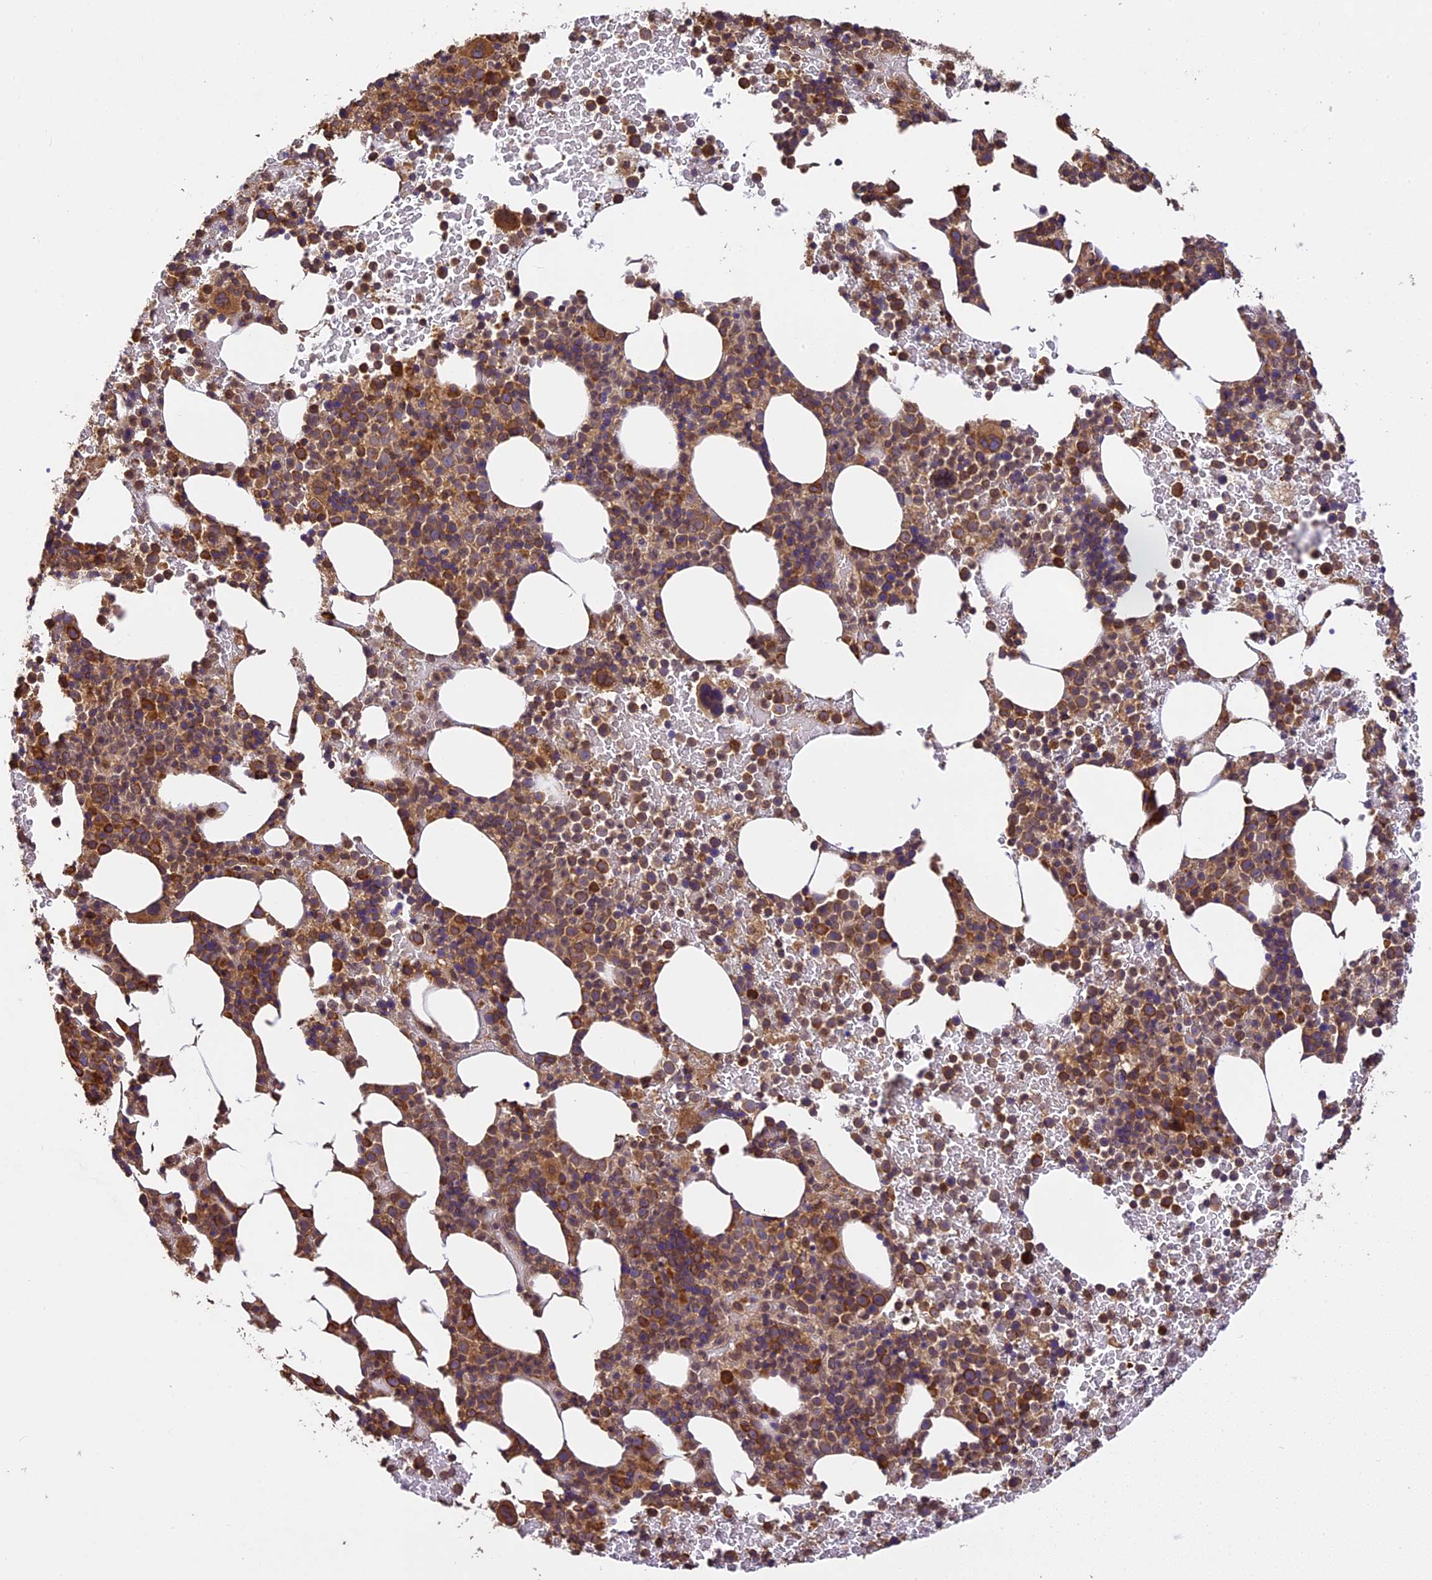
{"staining": {"intensity": "moderate", "quantity": ">75%", "location": "cytoplasmic/membranous"}, "tissue": "bone marrow", "cell_type": "Hematopoietic cells", "image_type": "normal", "snomed": [{"axis": "morphology", "description": "Normal tissue, NOS"}, {"axis": "topography", "description": "Bone marrow"}], "caption": "Moderate cytoplasmic/membranous staining is present in approximately >75% of hematopoietic cells in benign bone marrow.", "gene": "BRAP", "patient": {"sex": "female", "age": 82}}